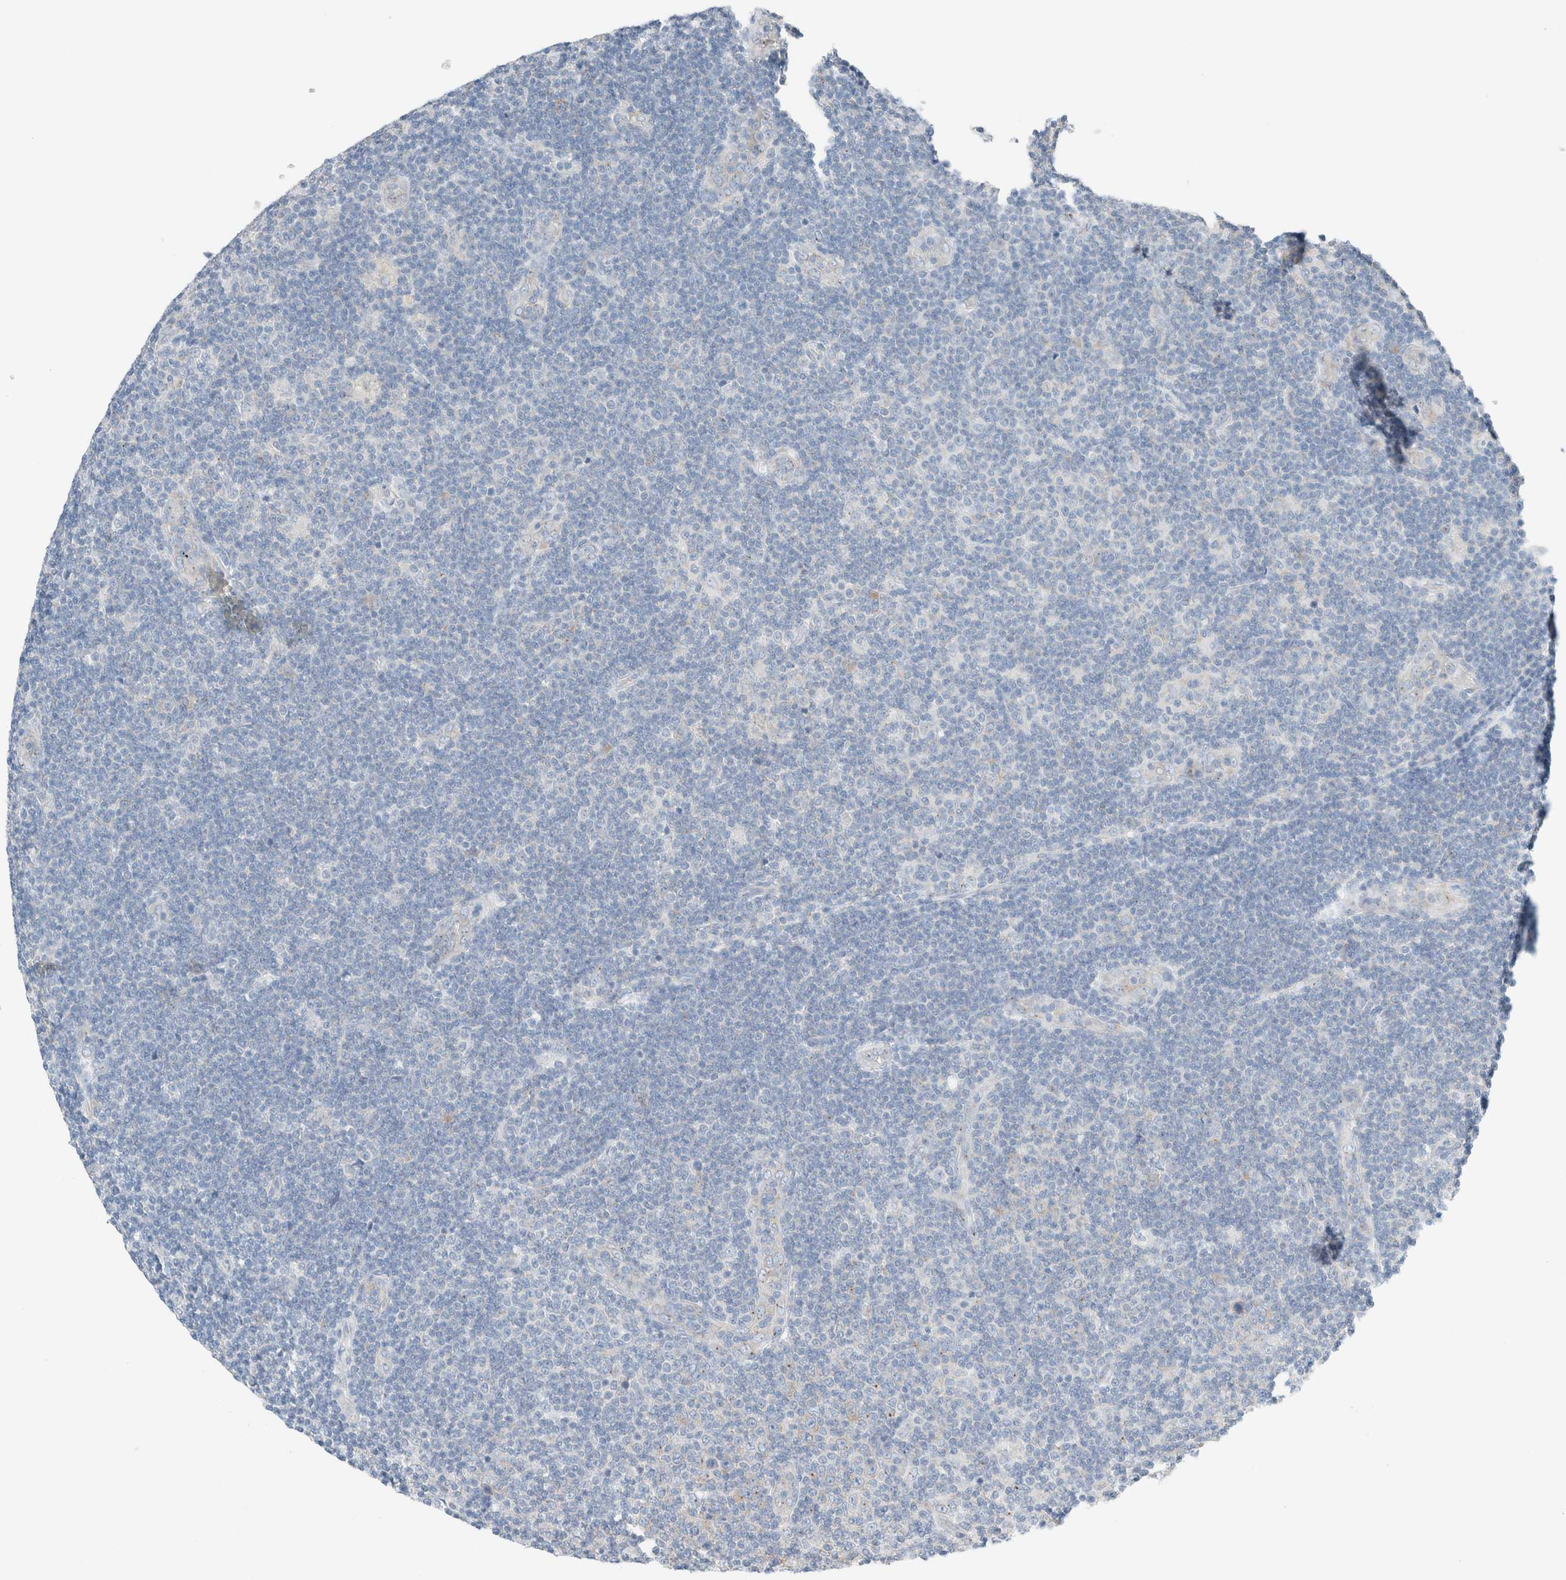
{"staining": {"intensity": "negative", "quantity": "none", "location": "none"}, "tissue": "lymphoma", "cell_type": "Tumor cells", "image_type": "cancer", "snomed": [{"axis": "morphology", "description": "Malignant lymphoma, non-Hodgkin's type, Low grade"}, {"axis": "topography", "description": "Lymph node"}], "caption": "The immunohistochemistry photomicrograph has no significant staining in tumor cells of low-grade malignant lymphoma, non-Hodgkin's type tissue.", "gene": "CASC3", "patient": {"sex": "male", "age": 83}}